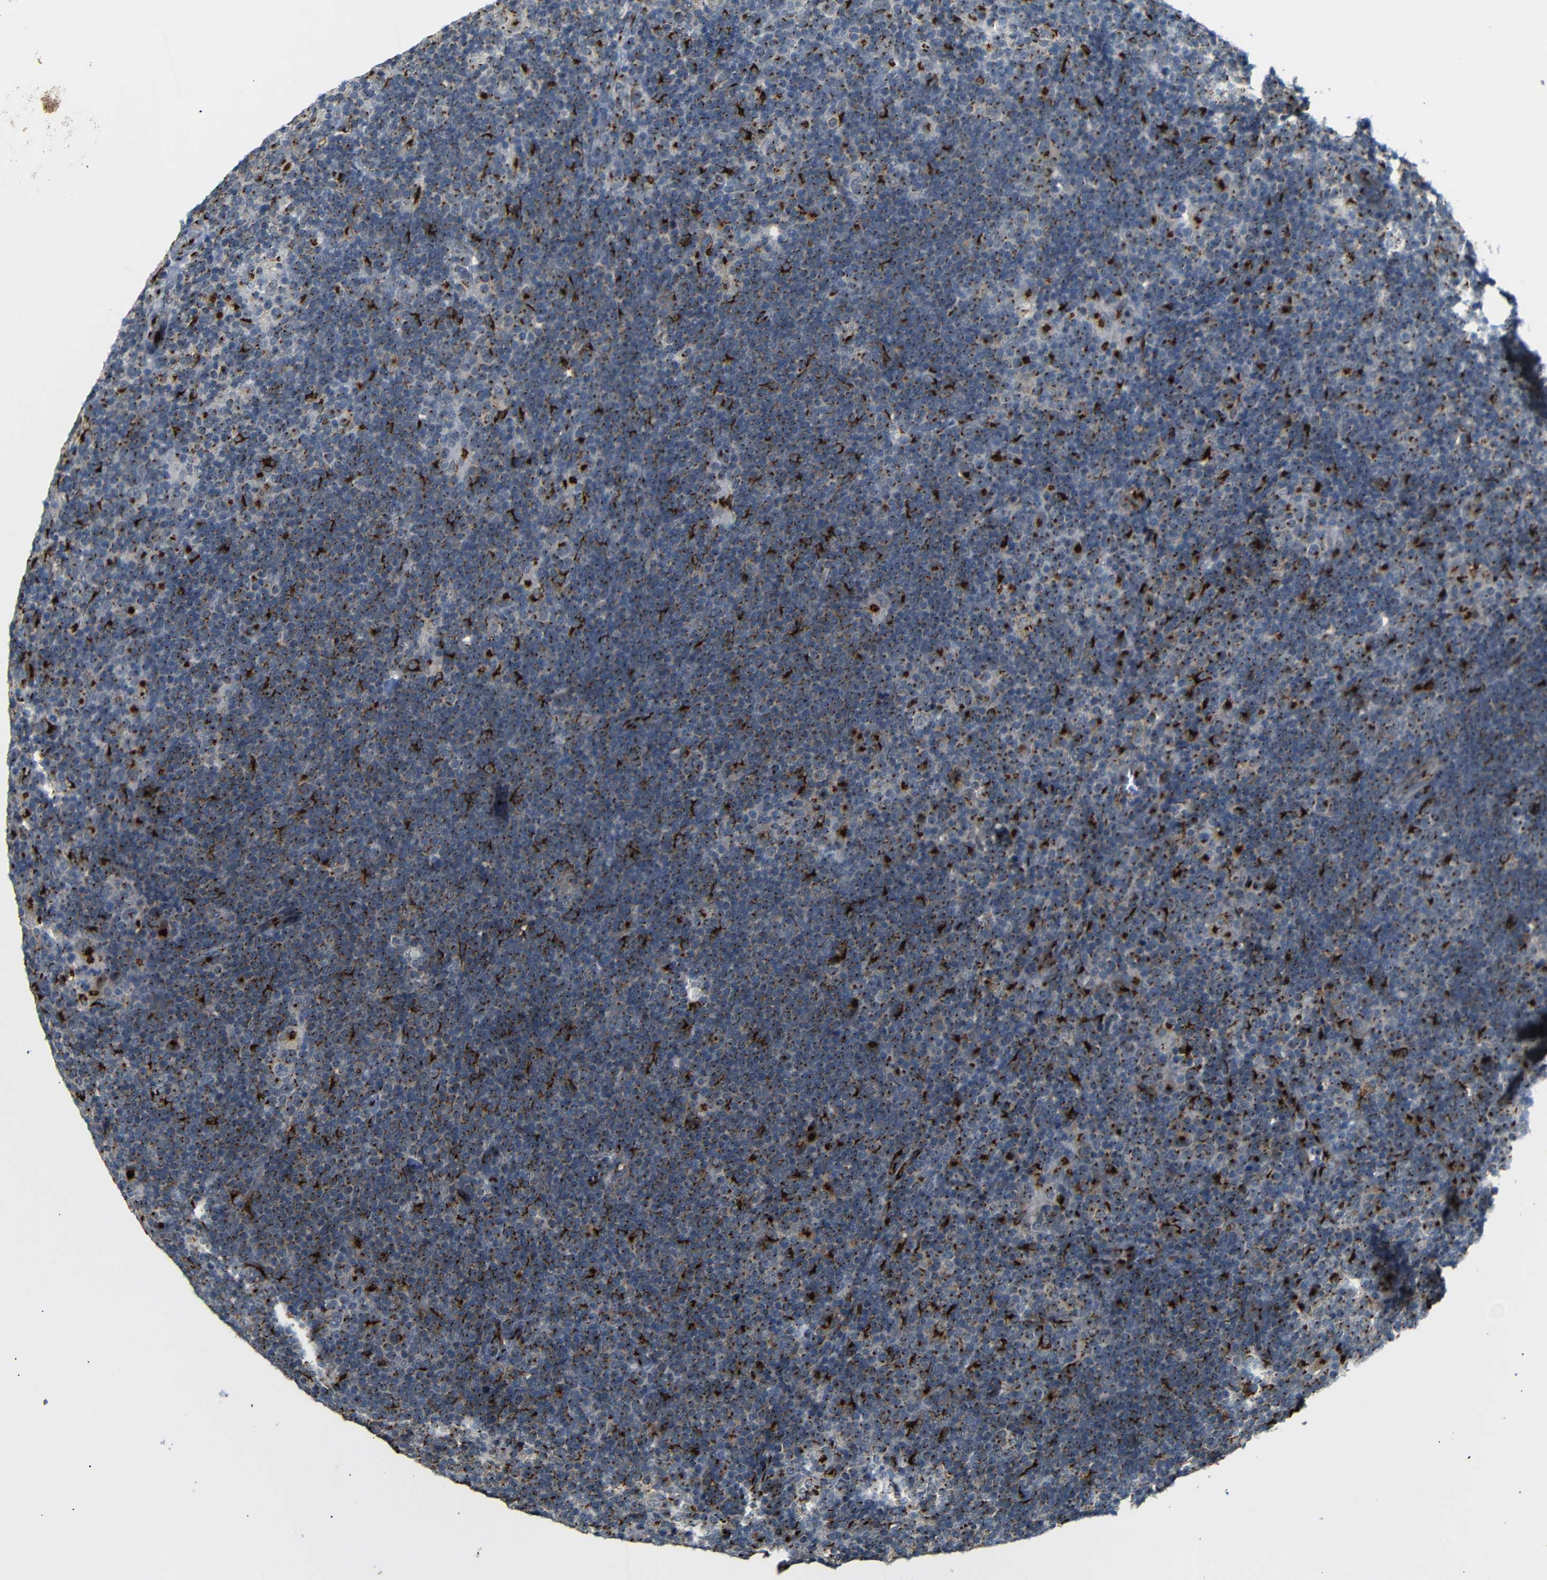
{"staining": {"intensity": "strong", "quantity": "25%-75%", "location": "cytoplasmic/membranous"}, "tissue": "lymphoma", "cell_type": "Tumor cells", "image_type": "cancer", "snomed": [{"axis": "morphology", "description": "Hodgkin's disease, NOS"}, {"axis": "topography", "description": "Lymph node"}], "caption": "Hodgkin's disease was stained to show a protein in brown. There is high levels of strong cytoplasmic/membranous positivity in about 25%-75% of tumor cells. The protein is shown in brown color, while the nuclei are stained blue.", "gene": "TGOLN2", "patient": {"sex": "female", "age": 57}}